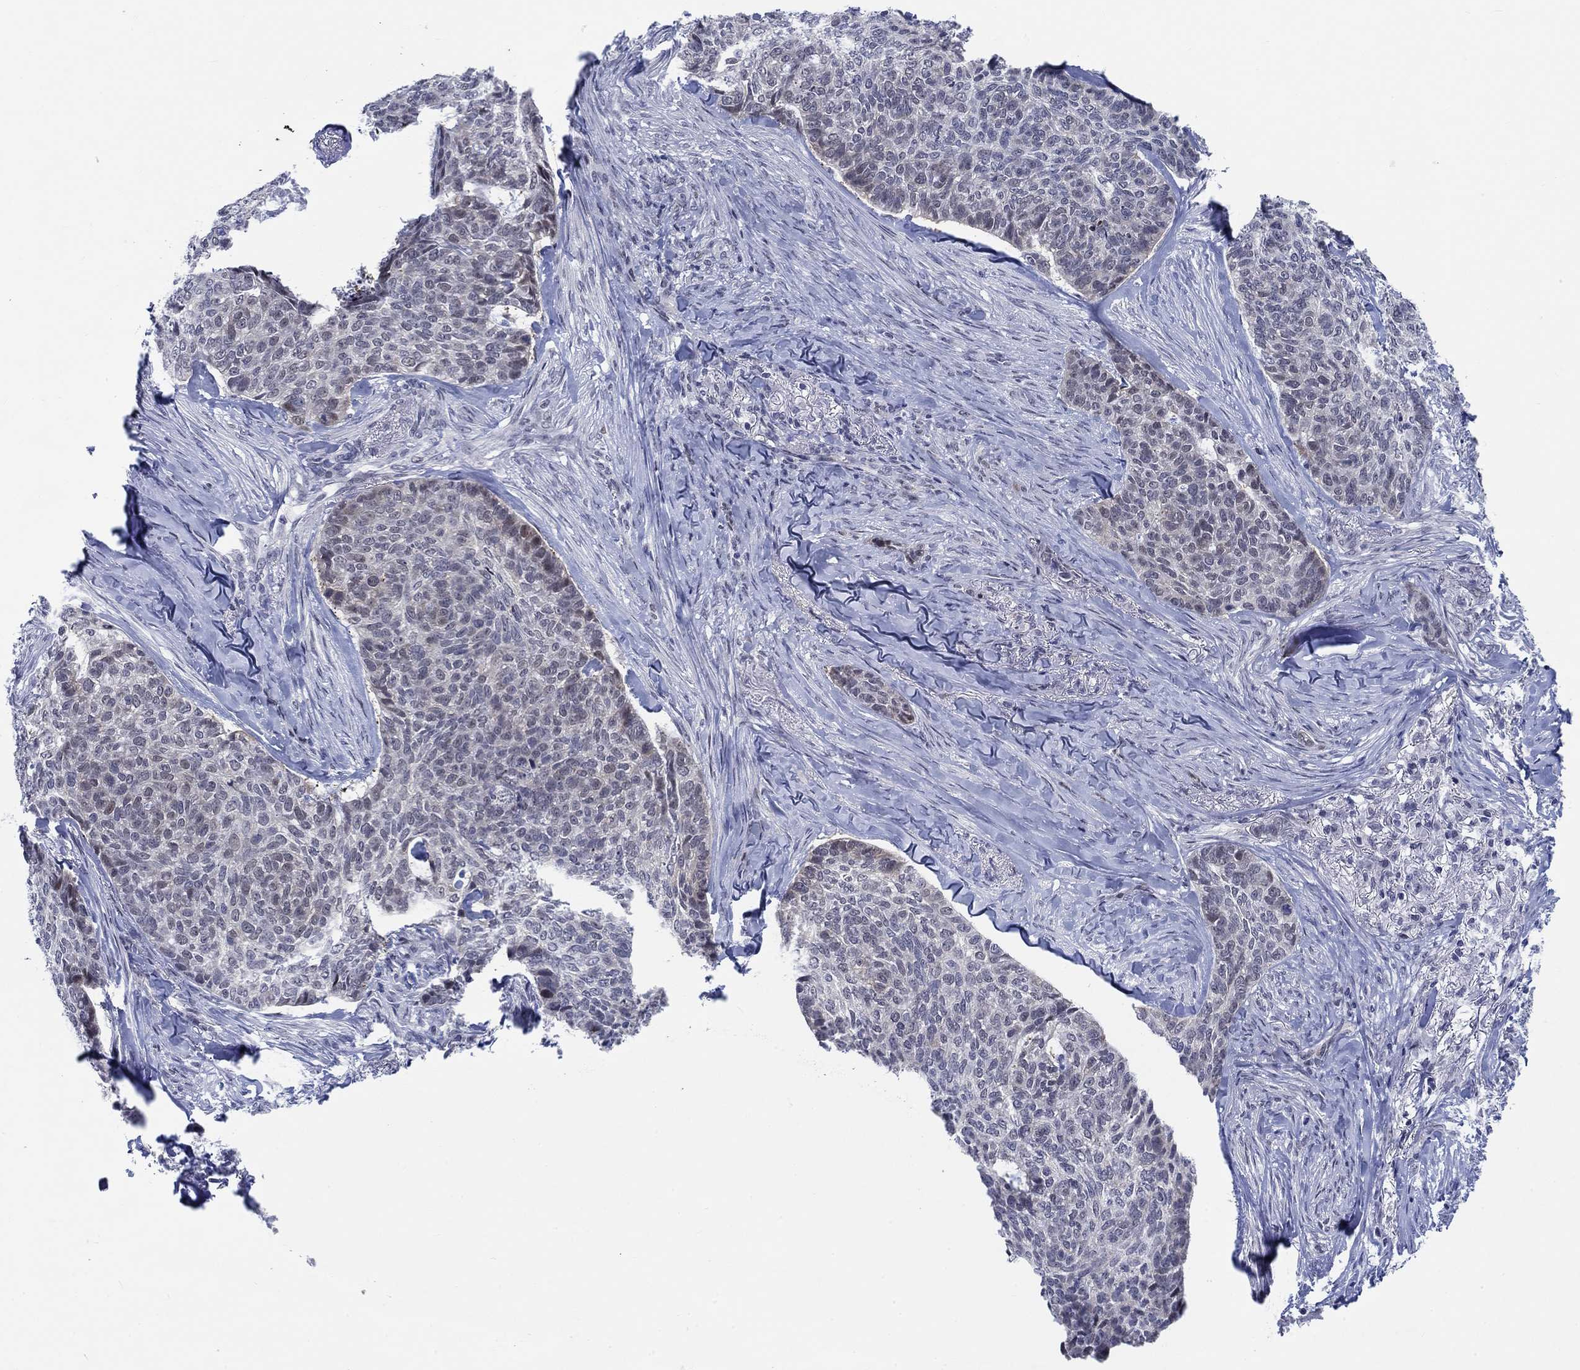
{"staining": {"intensity": "negative", "quantity": "none", "location": "none"}, "tissue": "skin cancer", "cell_type": "Tumor cells", "image_type": "cancer", "snomed": [{"axis": "morphology", "description": "Basal cell carcinoma"}, {"axis": "topography", "description": "Skin"}], "caption": "Immunohistochemical staining of skin basal cell carcinoma reveals no significant staining in tumor cells. (Stains: DAB (3,3'-diaminobenzidine) IHC with hematoxylin counter stain, Microscopy: brightfield microscopy at high magnification).", "gene": "NEU3", "patient": {"sex": "female", "age": 69}}